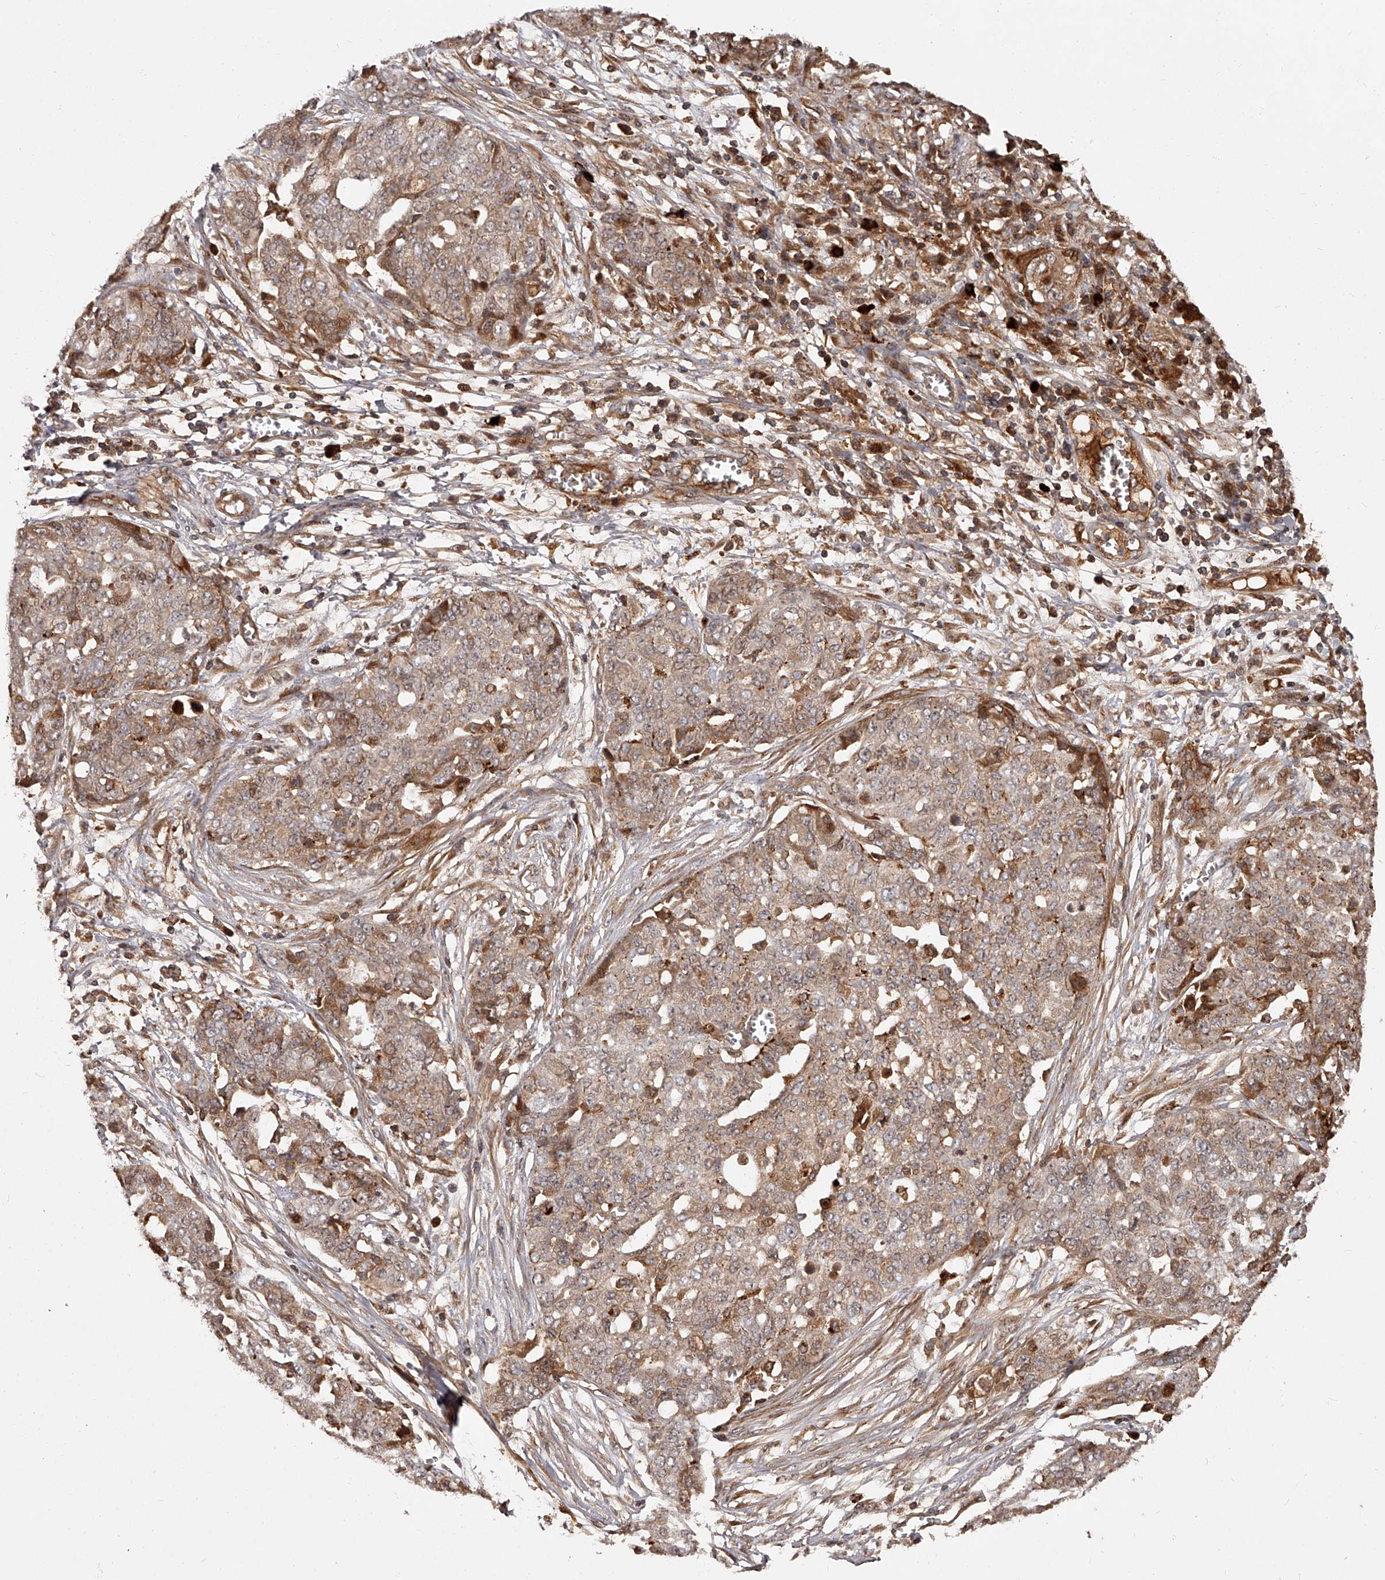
{"staining": {"intensity": "moderate", "quantity": ">75%", "location": "cytoplasmic/membranous"}, "tissue": "ovarian cancer", "cell_type": "Tumor cells", "image_type": "cancer", "snomed": [{"axis": "morphology", "description": "Cystadenocarcinoma, serous, NOS"}, {"axis": "topography", "description": "Soft tissue"}, {"axis": "topography", "description": "Ovary"}], "caption": "High-power microscopy captured an immunohistochemistry image of serous cystadenocarcinoma (ovarian), revealing moderate cytoplasmic/membranous positivity in approximately >75% of tumor cells. (Brightfield microscopy of DAB IHC at high magnification).", "gene": "CRYZL1", "patient": {"sex": "female", "age": 57}}